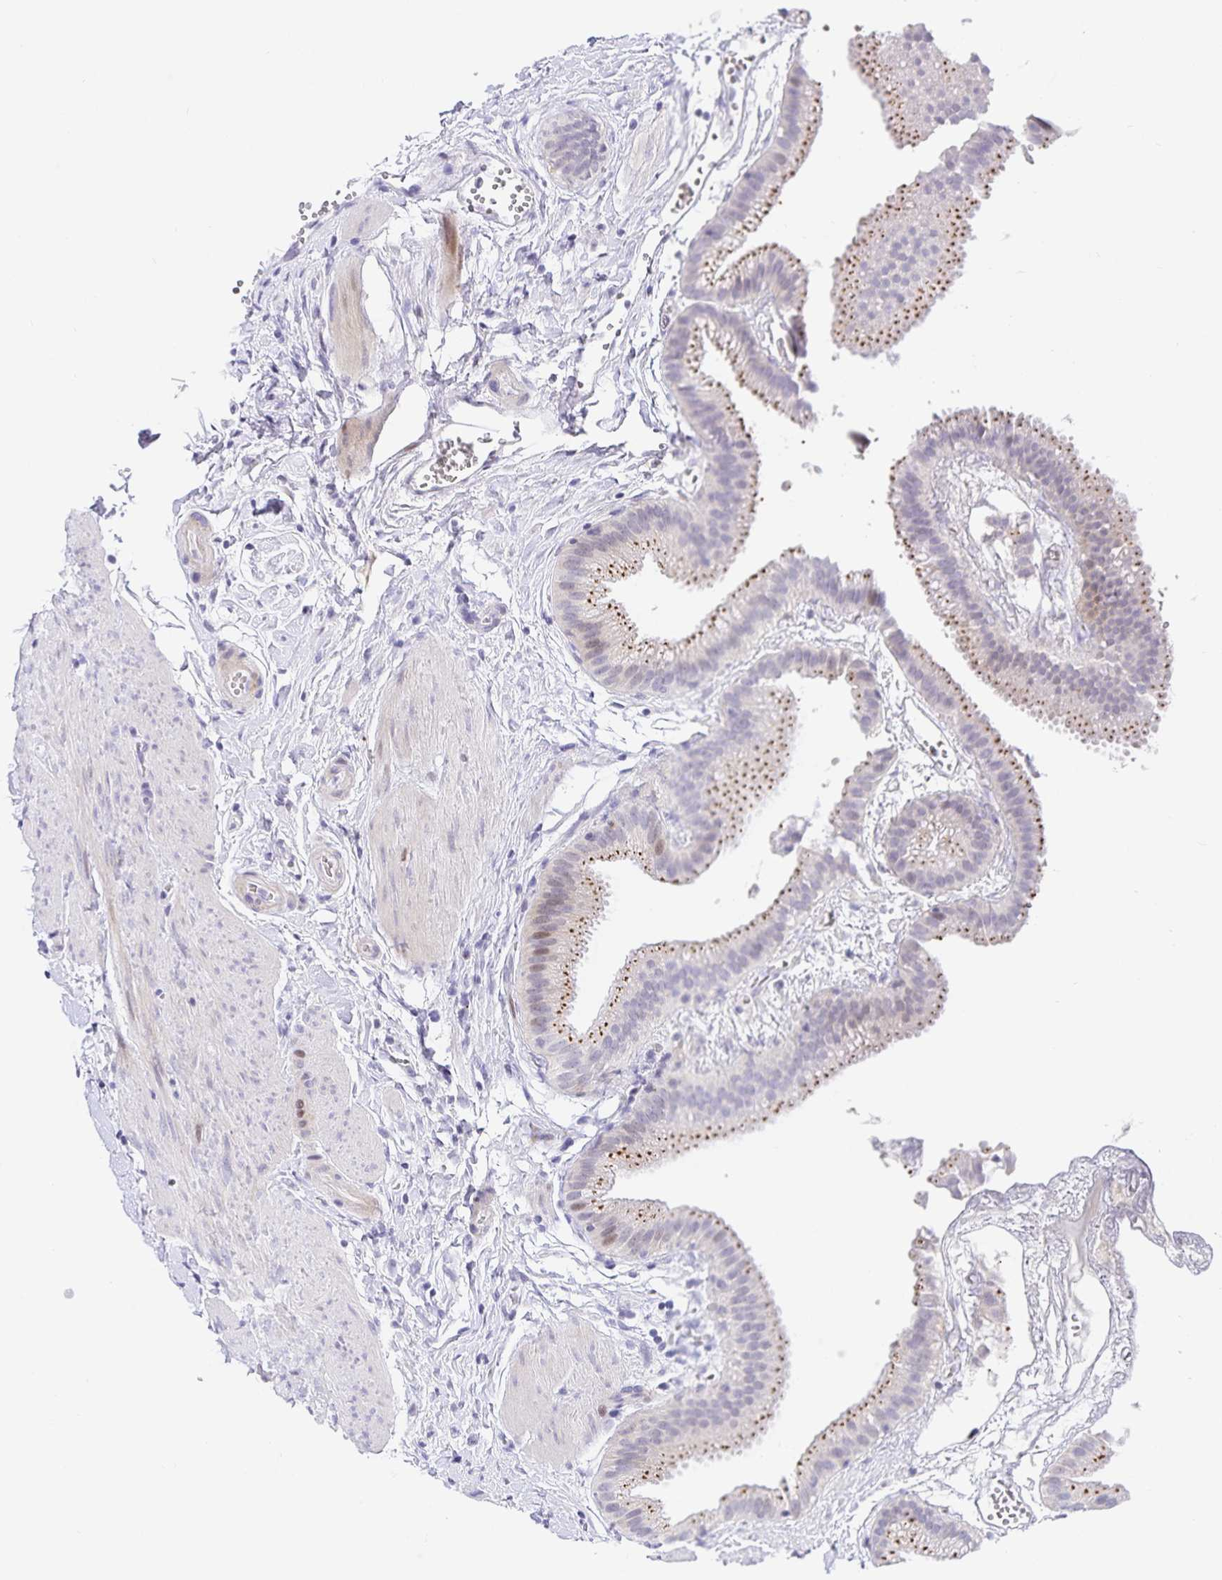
{"staining": {"intensity": "moderate", "quantity": "25%-75%", "location": "cytoplasmic/membranous"}, "tissue": "gallbladder", "cell_type": "Glandular cells", "image_type": "normal", "snomed": [{"axis": "morphology", "description": "Normal tissue, NOS"}, {"axis": "topography", "description": "Gallbladder"}], "caption": "This is an image of immunohistochemistry (IHC) staining of benign gallbladder, which shows moderate staining in the cytoplasmic/membranous of glandular cells.", "gene": "KBTBD13", "patient": {"sex": "female", "age": 63}}